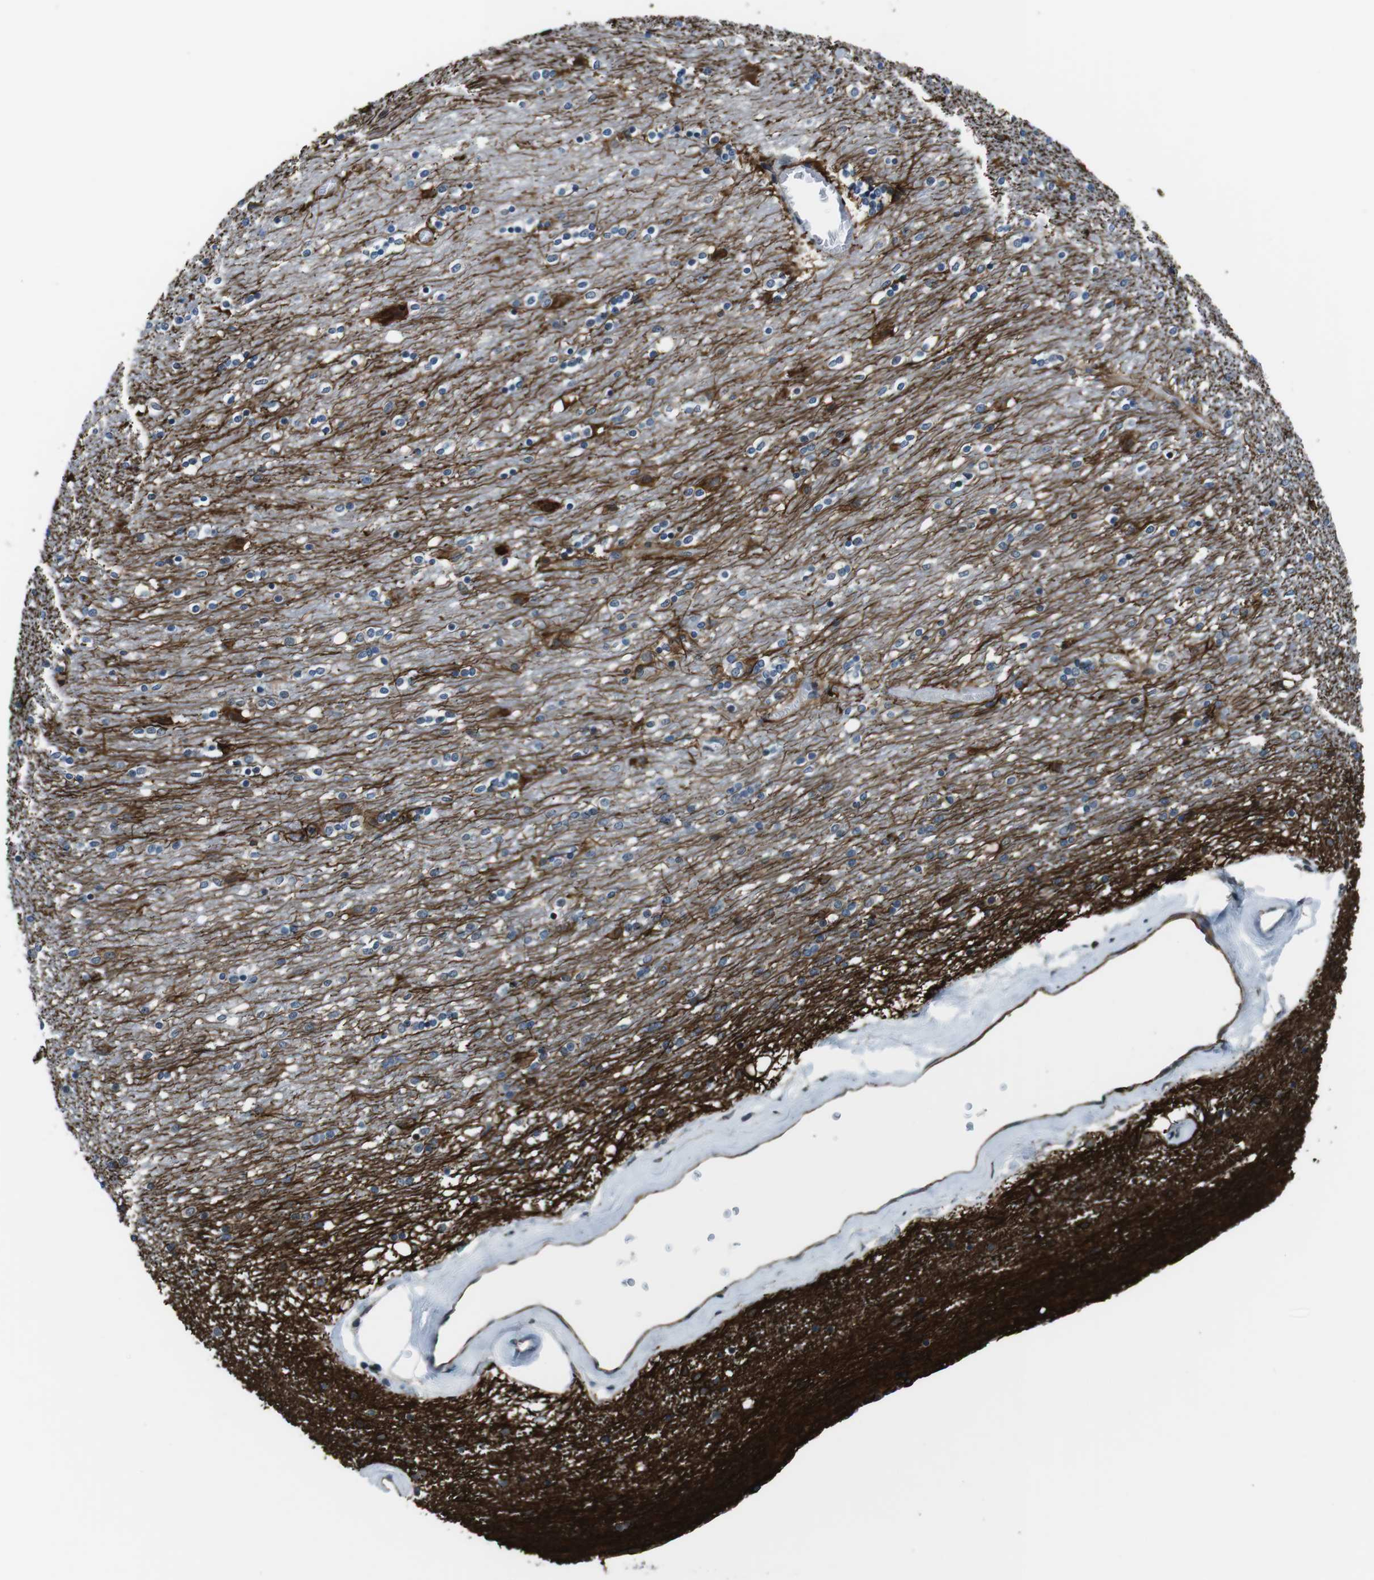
{"staining": {"intensity": "moderate", "quantity": "<25%", "location": "cytoplasmic/membranous"}, "tissue": "caudate", "cell_type": "Glial cells", "image_type": "normal", "snomed": [{"axis": "morphology", "description": "Normal tissue, NOS"}, {"axis": "topography", "description": "Lateral ventricle wall"}], "caption": "IHC (DAB (3,3'-diaminobenzidine)) staining of normal human caudate reveals moderate cytoplasmic/membranous protein expression in about <25% of glial cells. The staining was performed using DAB, with brown indicating positive protein expression. Nuclei are stained blue with hematoxylin.", "gene": "LRRC49", "patient": {"sex": "female", "age": 54}}